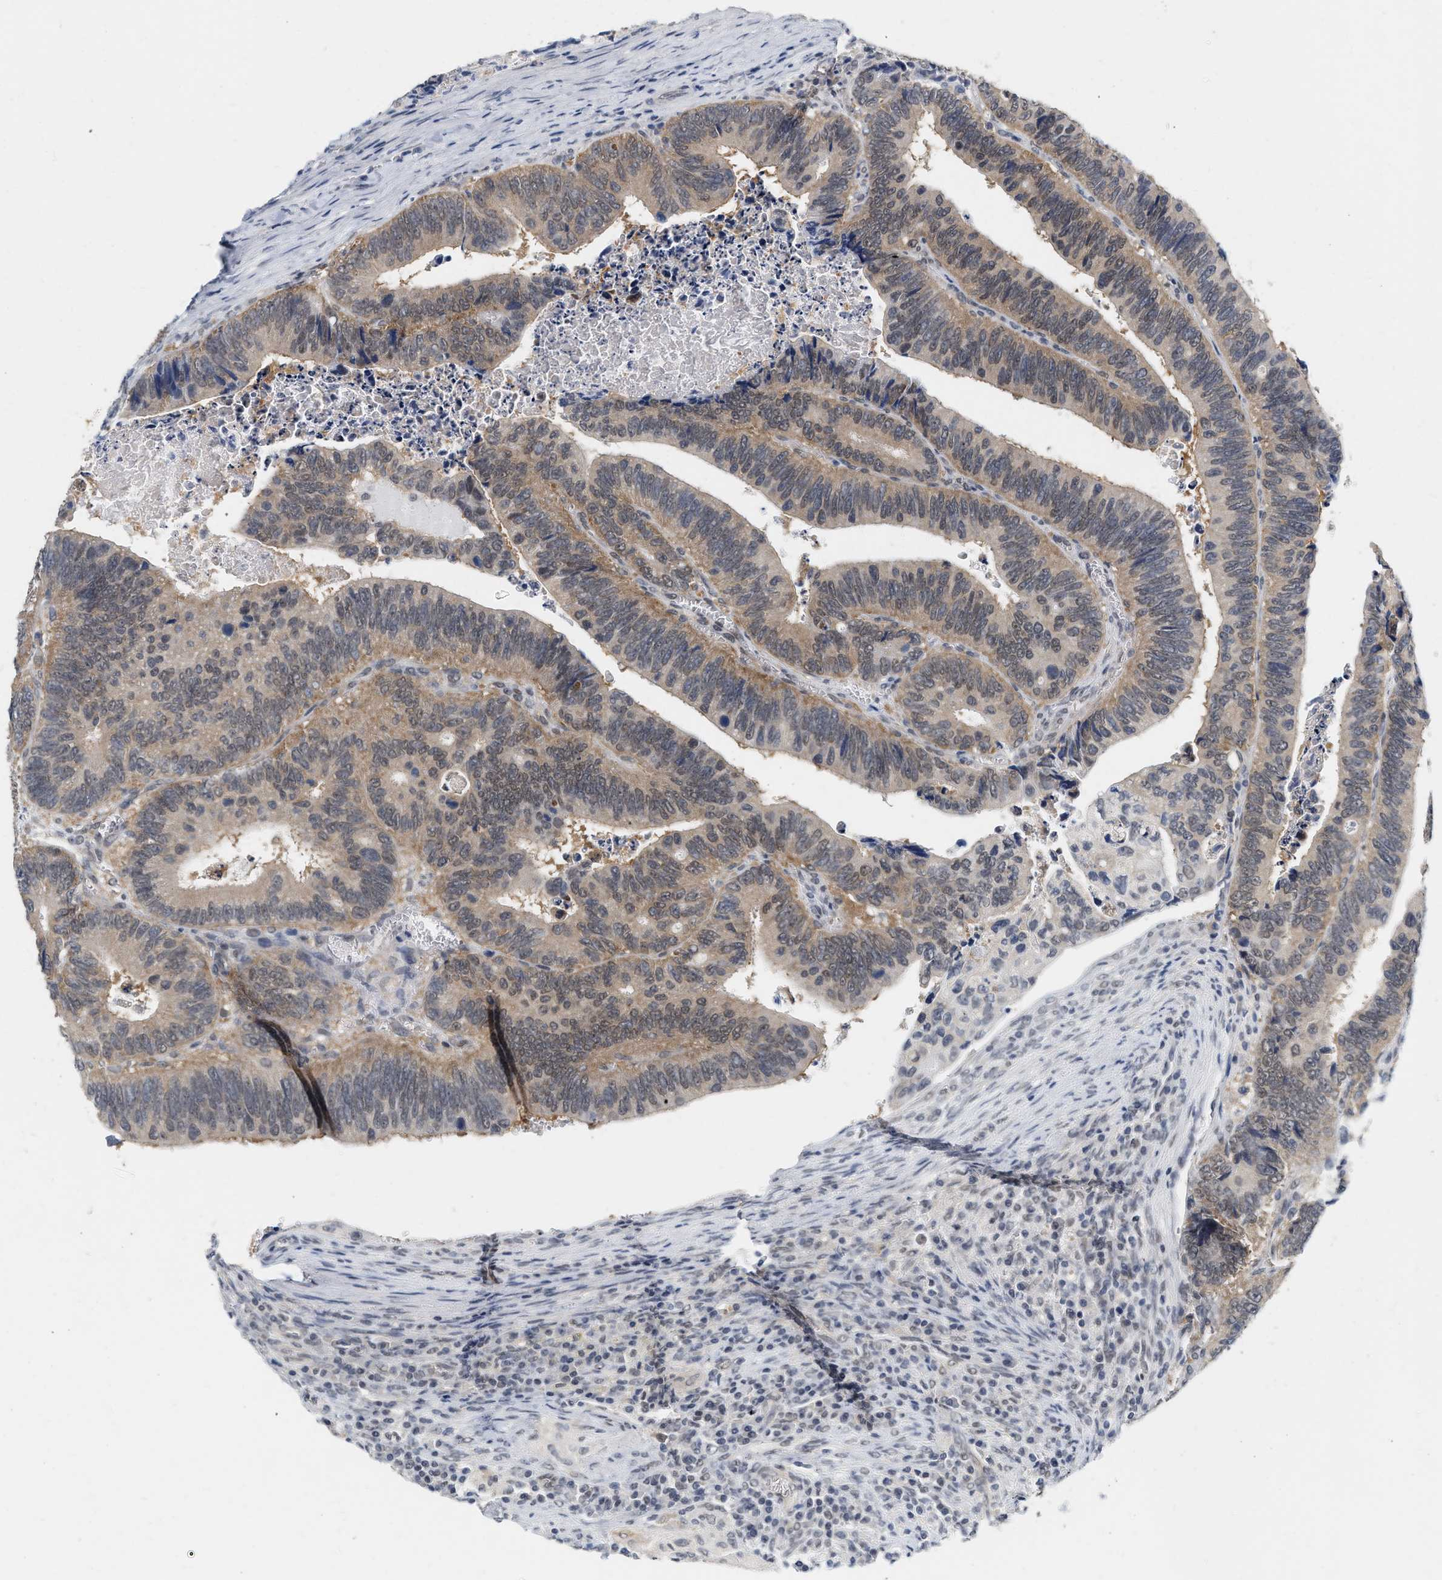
{"staining": {"intensity": "weak", "quantity": ">75%", "location": "cytoplasmic/membranous,nuclear"}, "tissue": "colorectal cancer", "cell_type": "Tumor cells", "image_type": "cancer", "snomed": [{"axis": "morphology", "description": "Inflammation, NOS"}, {"axis": "morphology", "description": "Adenocarcinoma, NOS"}, {"axis": "topography", "description": "Colon"}], "caption": "This is a histology image of IHC staining of colorectal adenocarcinoma, which shows weak expression in the cytoplasmic/membranous and nuclear of tumor cells.", "gene": "RUVBL1", "patient": {"sex": "male", "age": 72}}